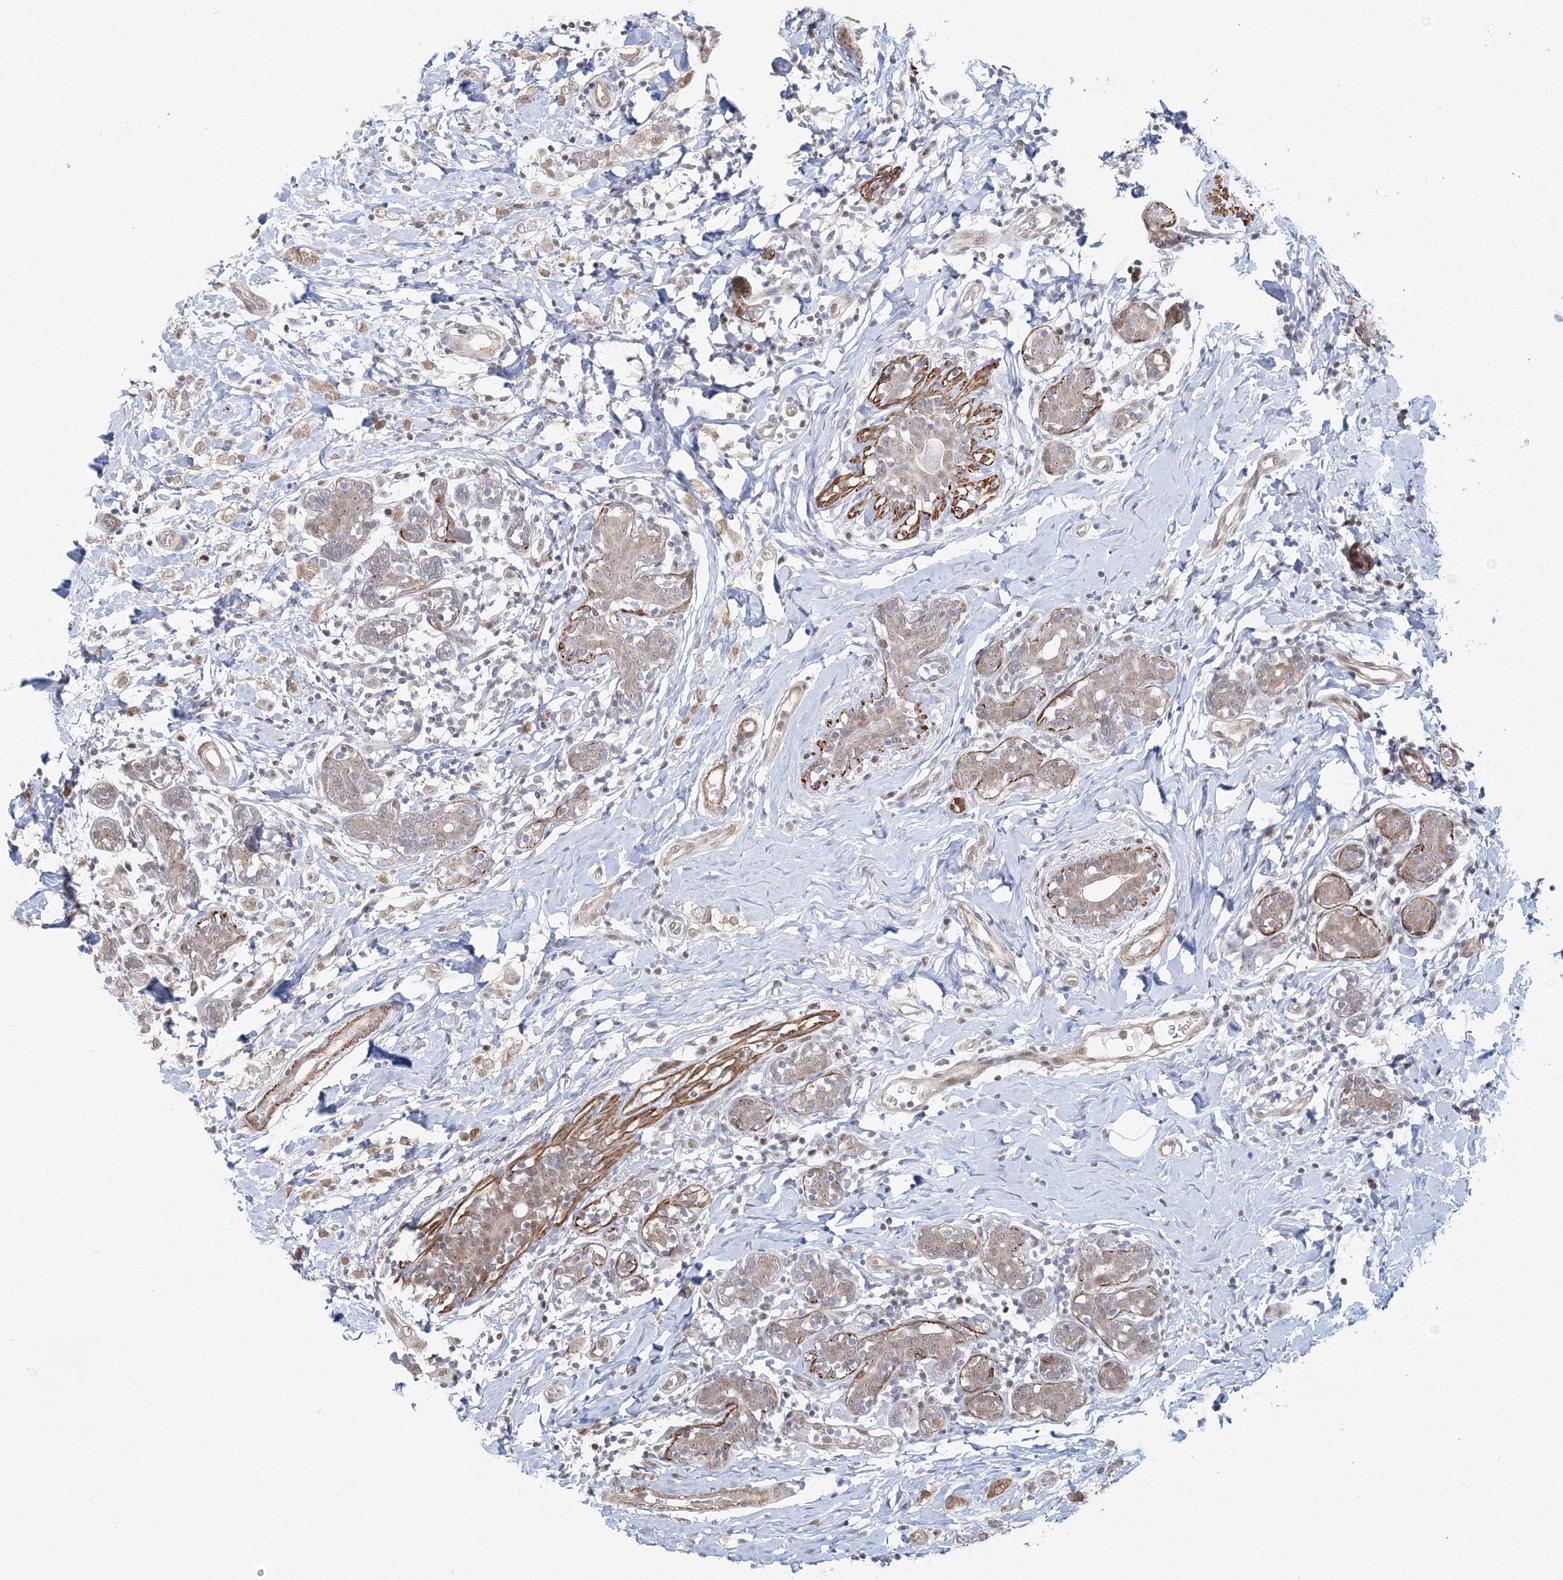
{"staining": {"intensity": "weak", "quantity": ">75%", "location": "cytoplasmic/membranous"}, "tissue": "breast cancer", "cell_type": "Tumor cells", "image_type": "cancer", "snomed": [{"axis": "morphology", "description": "Normal tissue, NOS"}, {"axis": "morphology", "description": "Lobular carcinoma"}, {"axis": "topography", "description": "Breast"}], "caption": "The histopathology image reveals a brown stain indicating the presence of a protein in the cytoplasmic/membranous of tumor cells in breast cancer (lobular carcinoma).", "gene": "ARHGAP21", "patient": {"sex": "female", "age": 47}}